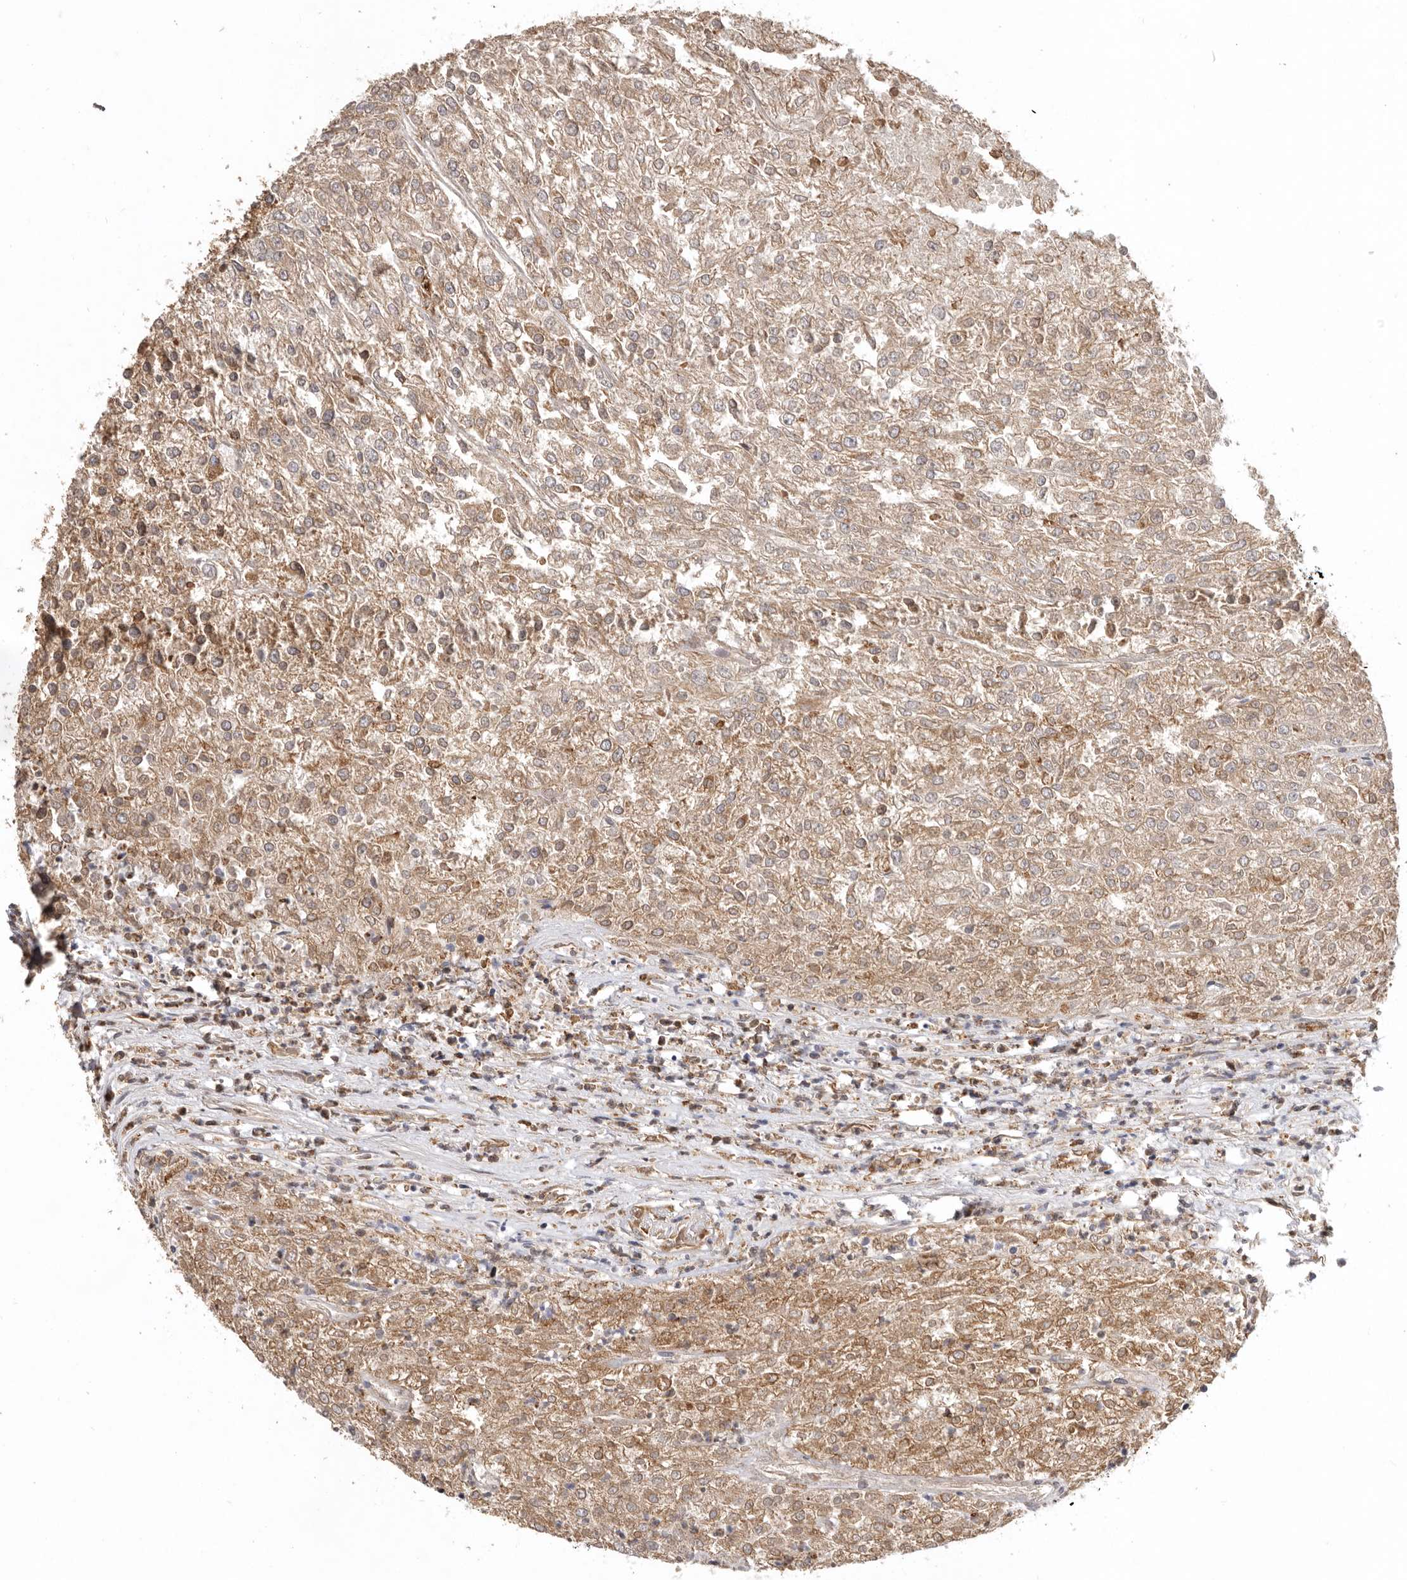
{"staining": {"intensity": "moderate", "quantity": ">75%", "location": "cytoplasmic/membranous"}, "tissue": "renal cancer", "cell_type": "Tumor cells", "image_type": "cancer", "snomed": [{"axis": "morphology", "description": "Adenocarcinoma, NOS"}, {"axis": "topography", "description": "Kidney"}], "caption": "Immunohistochemical staining of human adenocarcinoma (renal) exhibits medium levels of moderate cytoplasmic/membranous protein staining in about >75% of tumor cells. (Stains: DAB in brown, nuclei in blue, Microscopy: brightfield microscopy at high magnification).", "gene": "INKA2", "patient": {"sex": "female", "age": 54}}